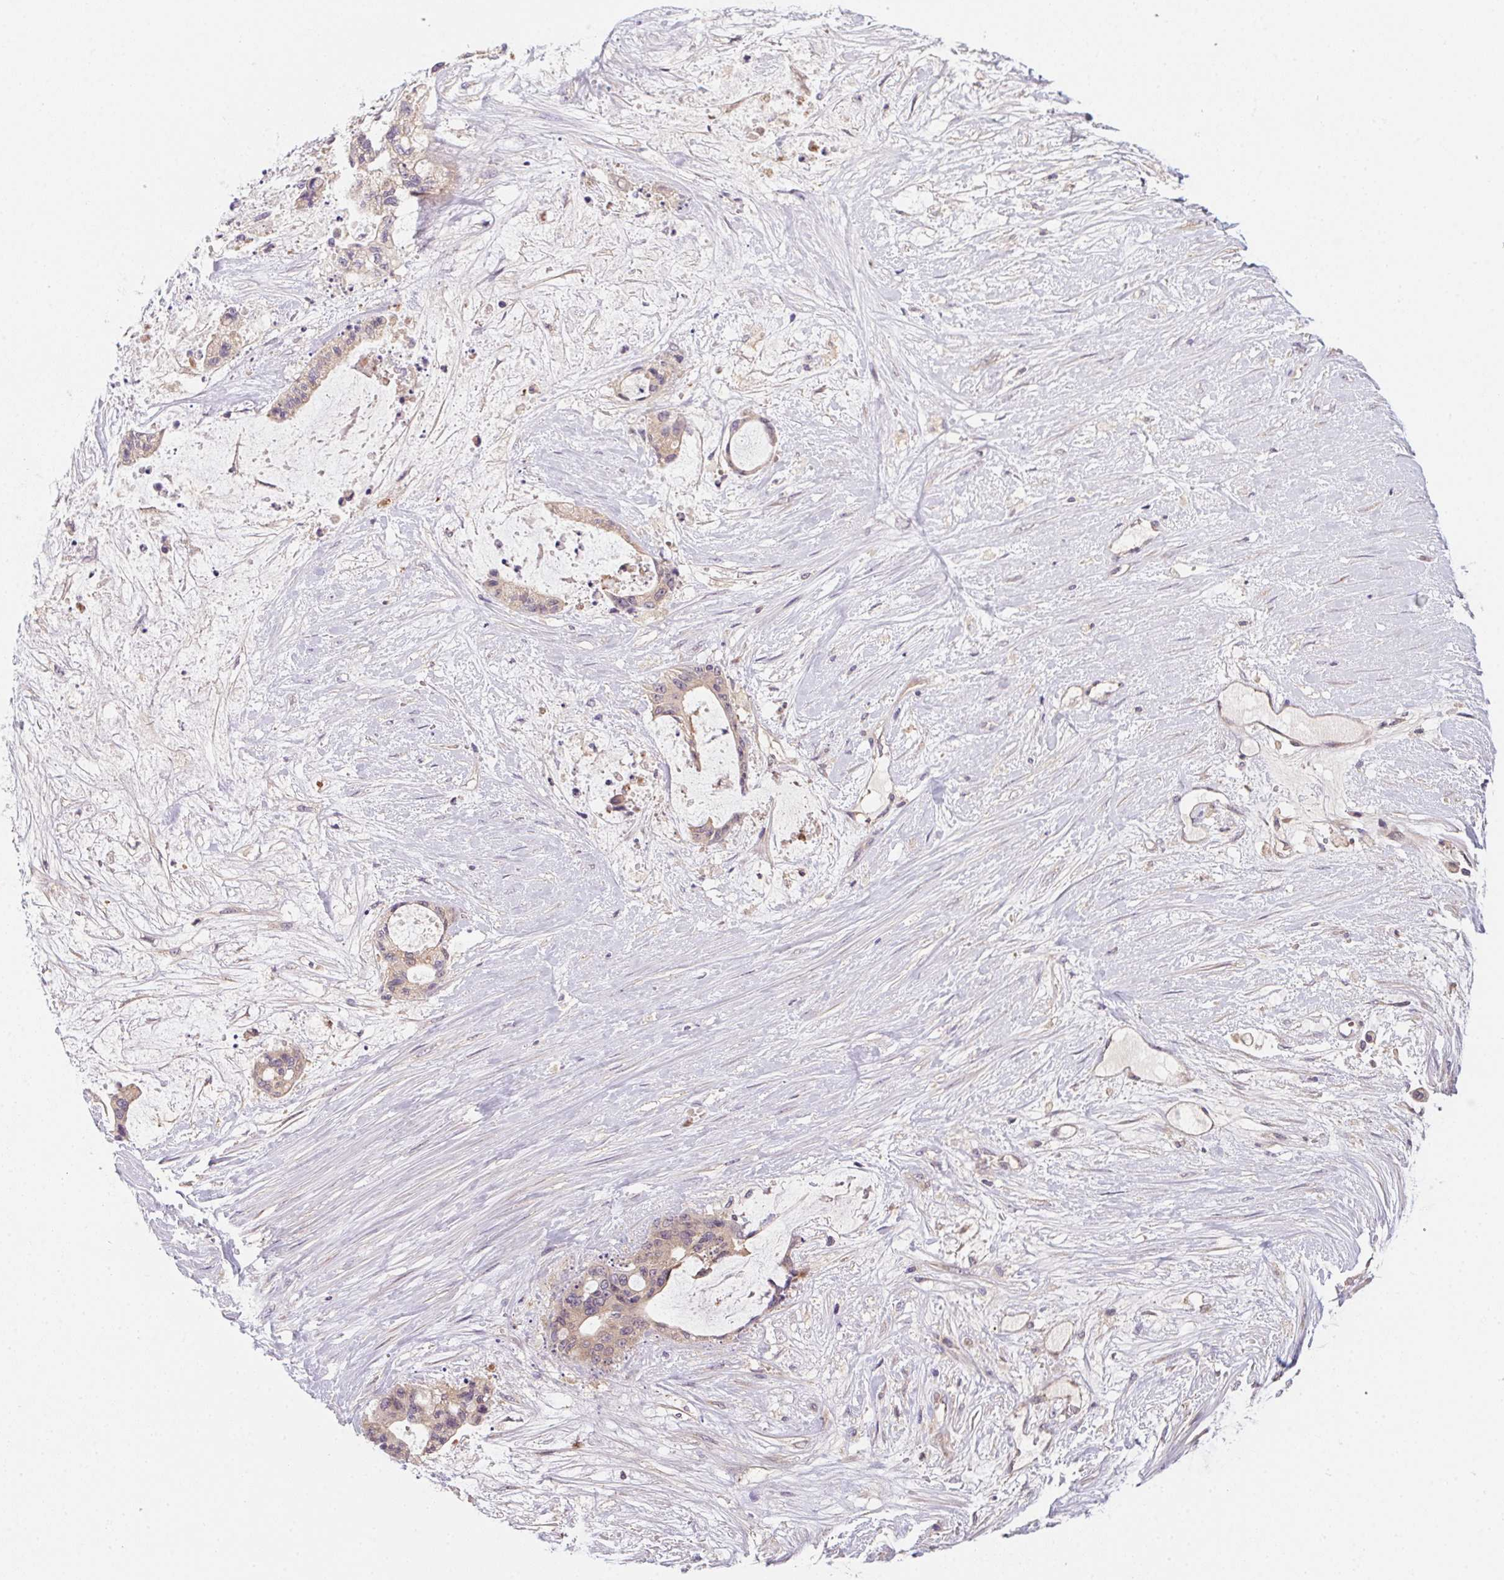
{"staining": {"intensity": "weak", "quantity": "<25%", "location": "cytoplasmic/membranous"}, "tissue": "liver cancer", "cell_type": "Tumor cells", "image_type": "cancer", "snomed": [{"axis": "morphology", "description": "Normal tissue, NOS"}, {"axis": "morphology", "description": "Cholangiocarcinoma"}, {"axis": "topography", "description": "Liver"}, {"axis": "topography", "description": "Peripheral nerve tissue"}], "caption": "Immunohistochemical staining of cholangiocarcinoma (liver) shows no significant expression in tumor cells.", "gene": "PRKAA1", "patient": {"sex": "female", "age": 73}}